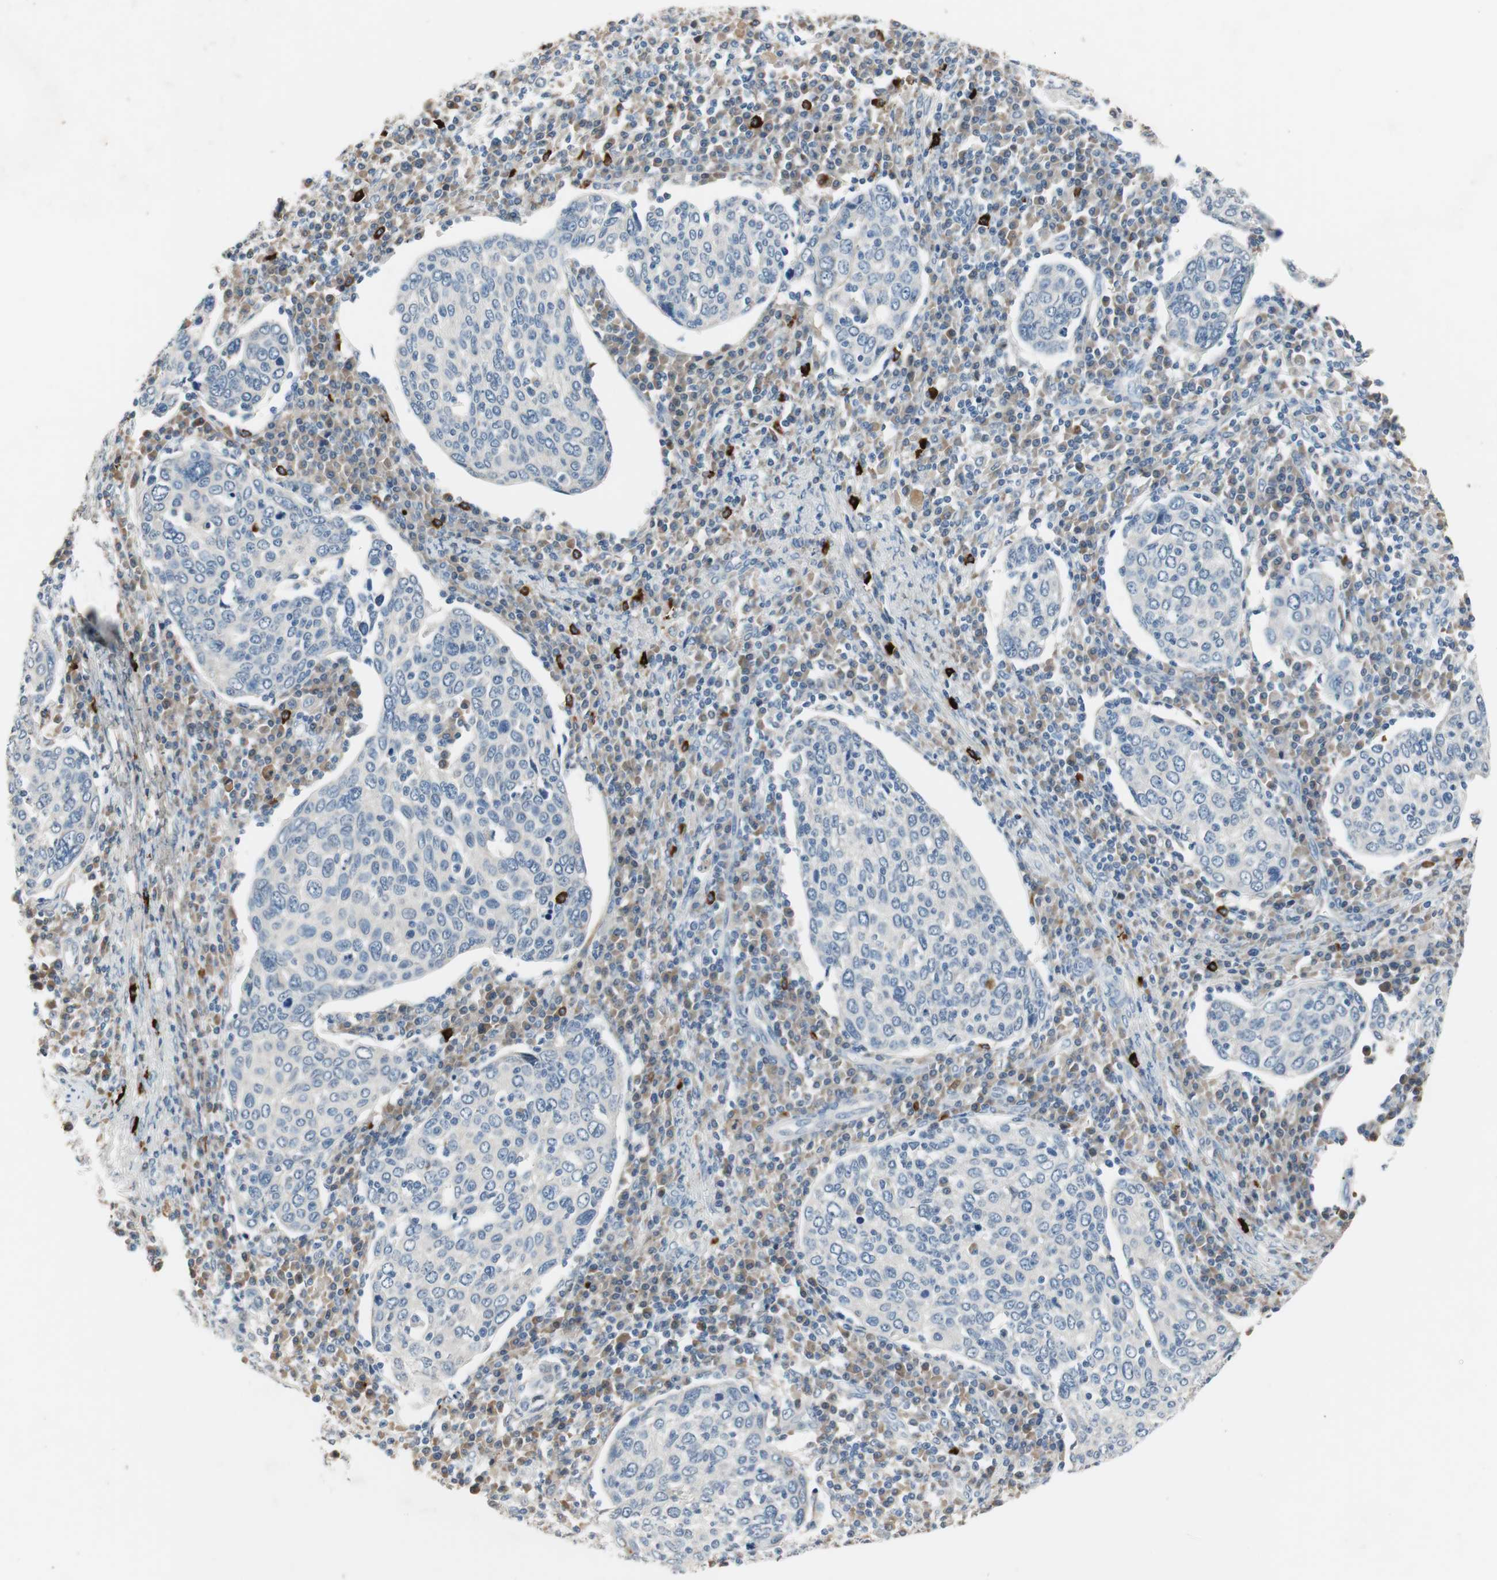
{"staining": {"intensity": "negative", "quantity": "none", "location": "none"}, "tissue": "cervical cancer", "cell_type": "Tumor cells", "image_type": "cancer", "snomed": [{"axis": "morphology", "description": "Squamous cell carcinoma, NOS"}, {"axis": "topography", "description": "Cervix"}], "caption": "Immunohistochemical staining of human cervical cancer (squamous cell carcinoma) displays no significant positivity in tumor cells.", "gene": "COL12A1", "patient": {"sex": "female", "age": 40}}